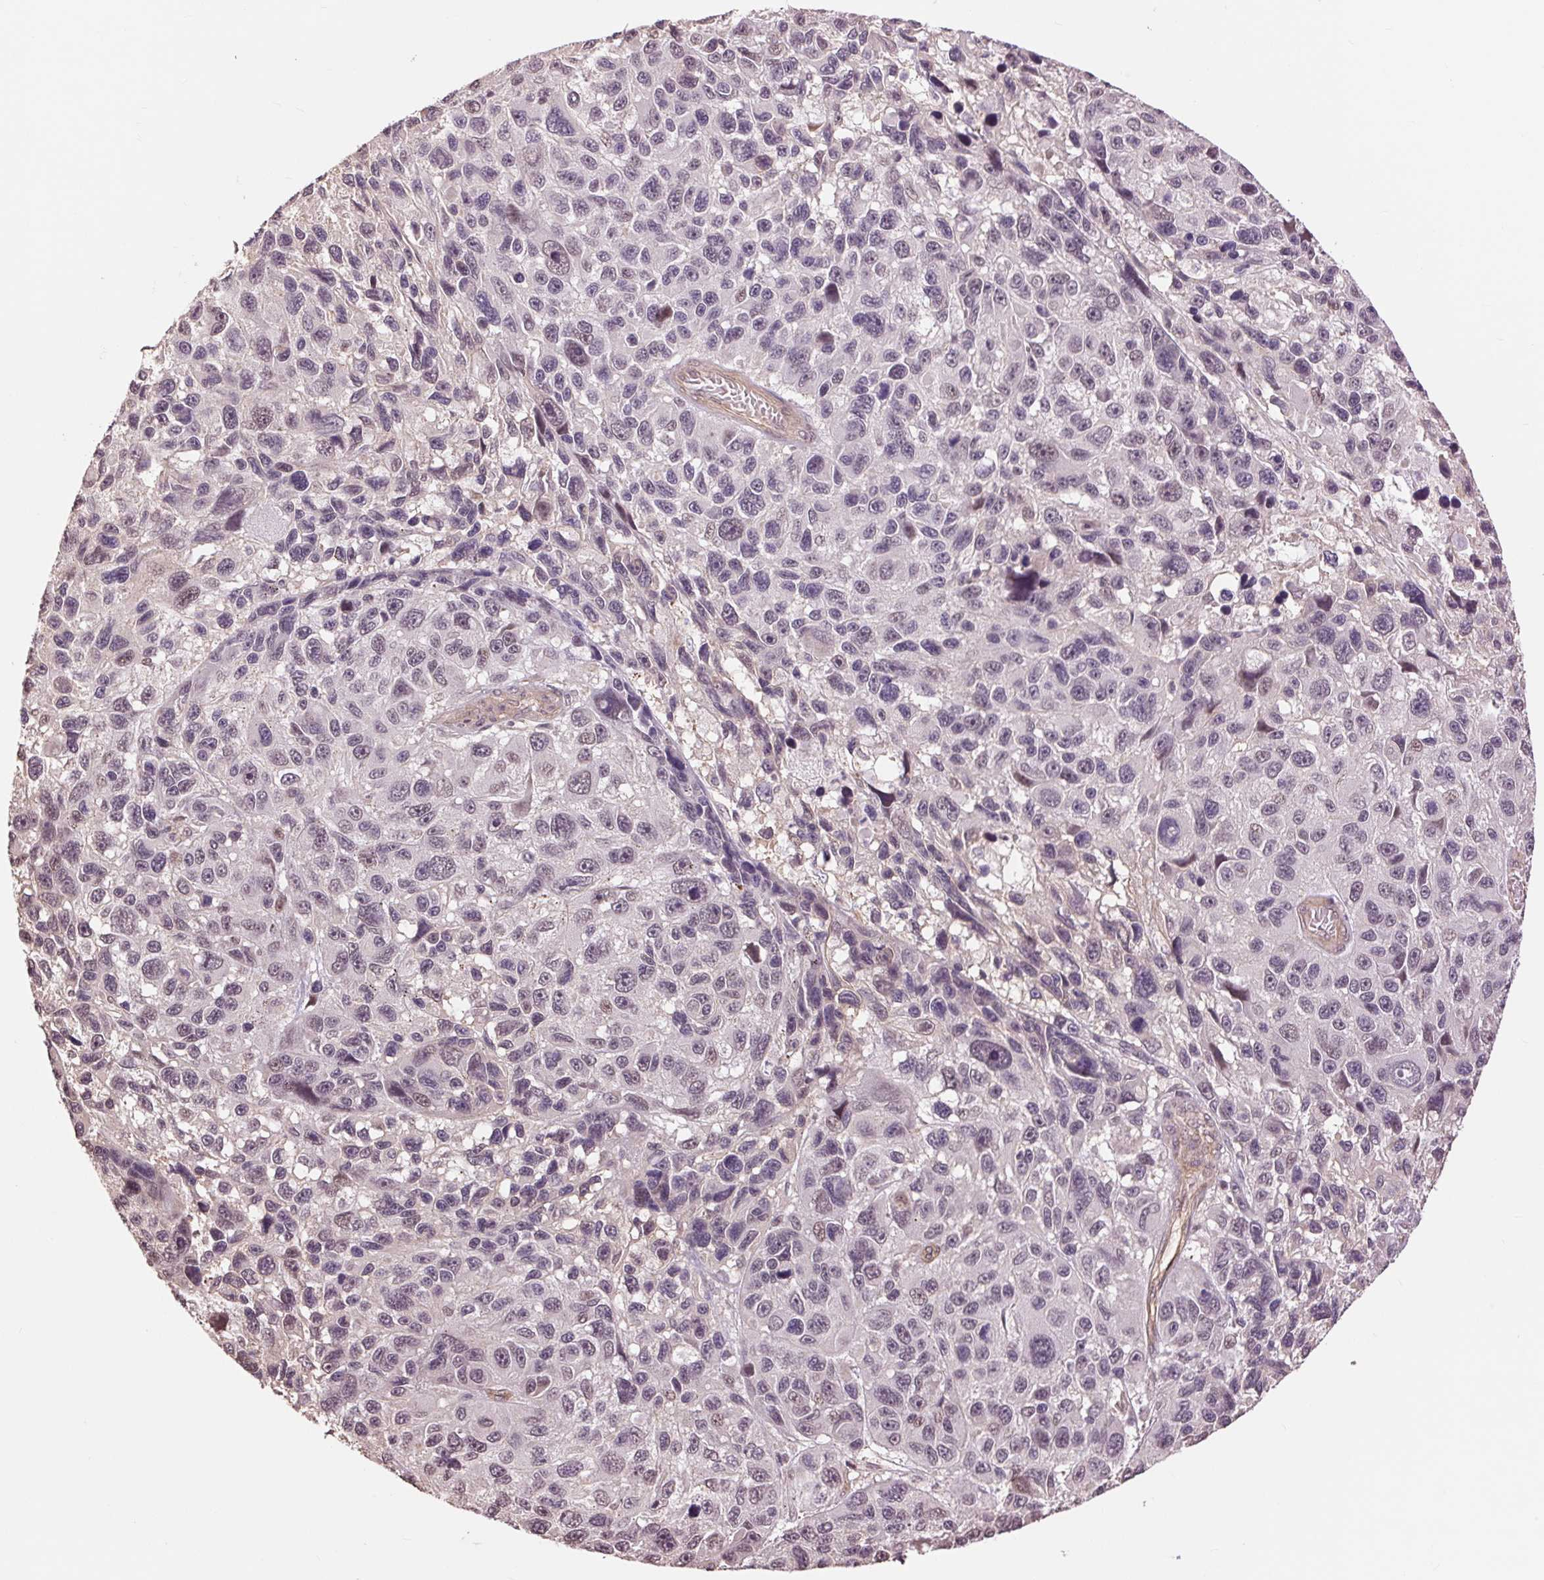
{"staining": {"intensity": "weak", "quantity": "<25%", "location": "nuclear"}, "tissue": "melanoma", "cell_type": "Tumor cells", "image_type": "cancer", "snomed": [{"axis": "morphology", "description": "Malignant melanoma, NOS"}, {"axis": "topography", "description": "Skin"}], "caption": "This histopathology image is of malignant melanoma stained with immunohistochemistry (IHC) to label a protein in brown with the nuclei are counter-stained blue. There is no expression in tumor cells.", "gene": "PALM", "patient": {"sex": "male", "age": 53}}